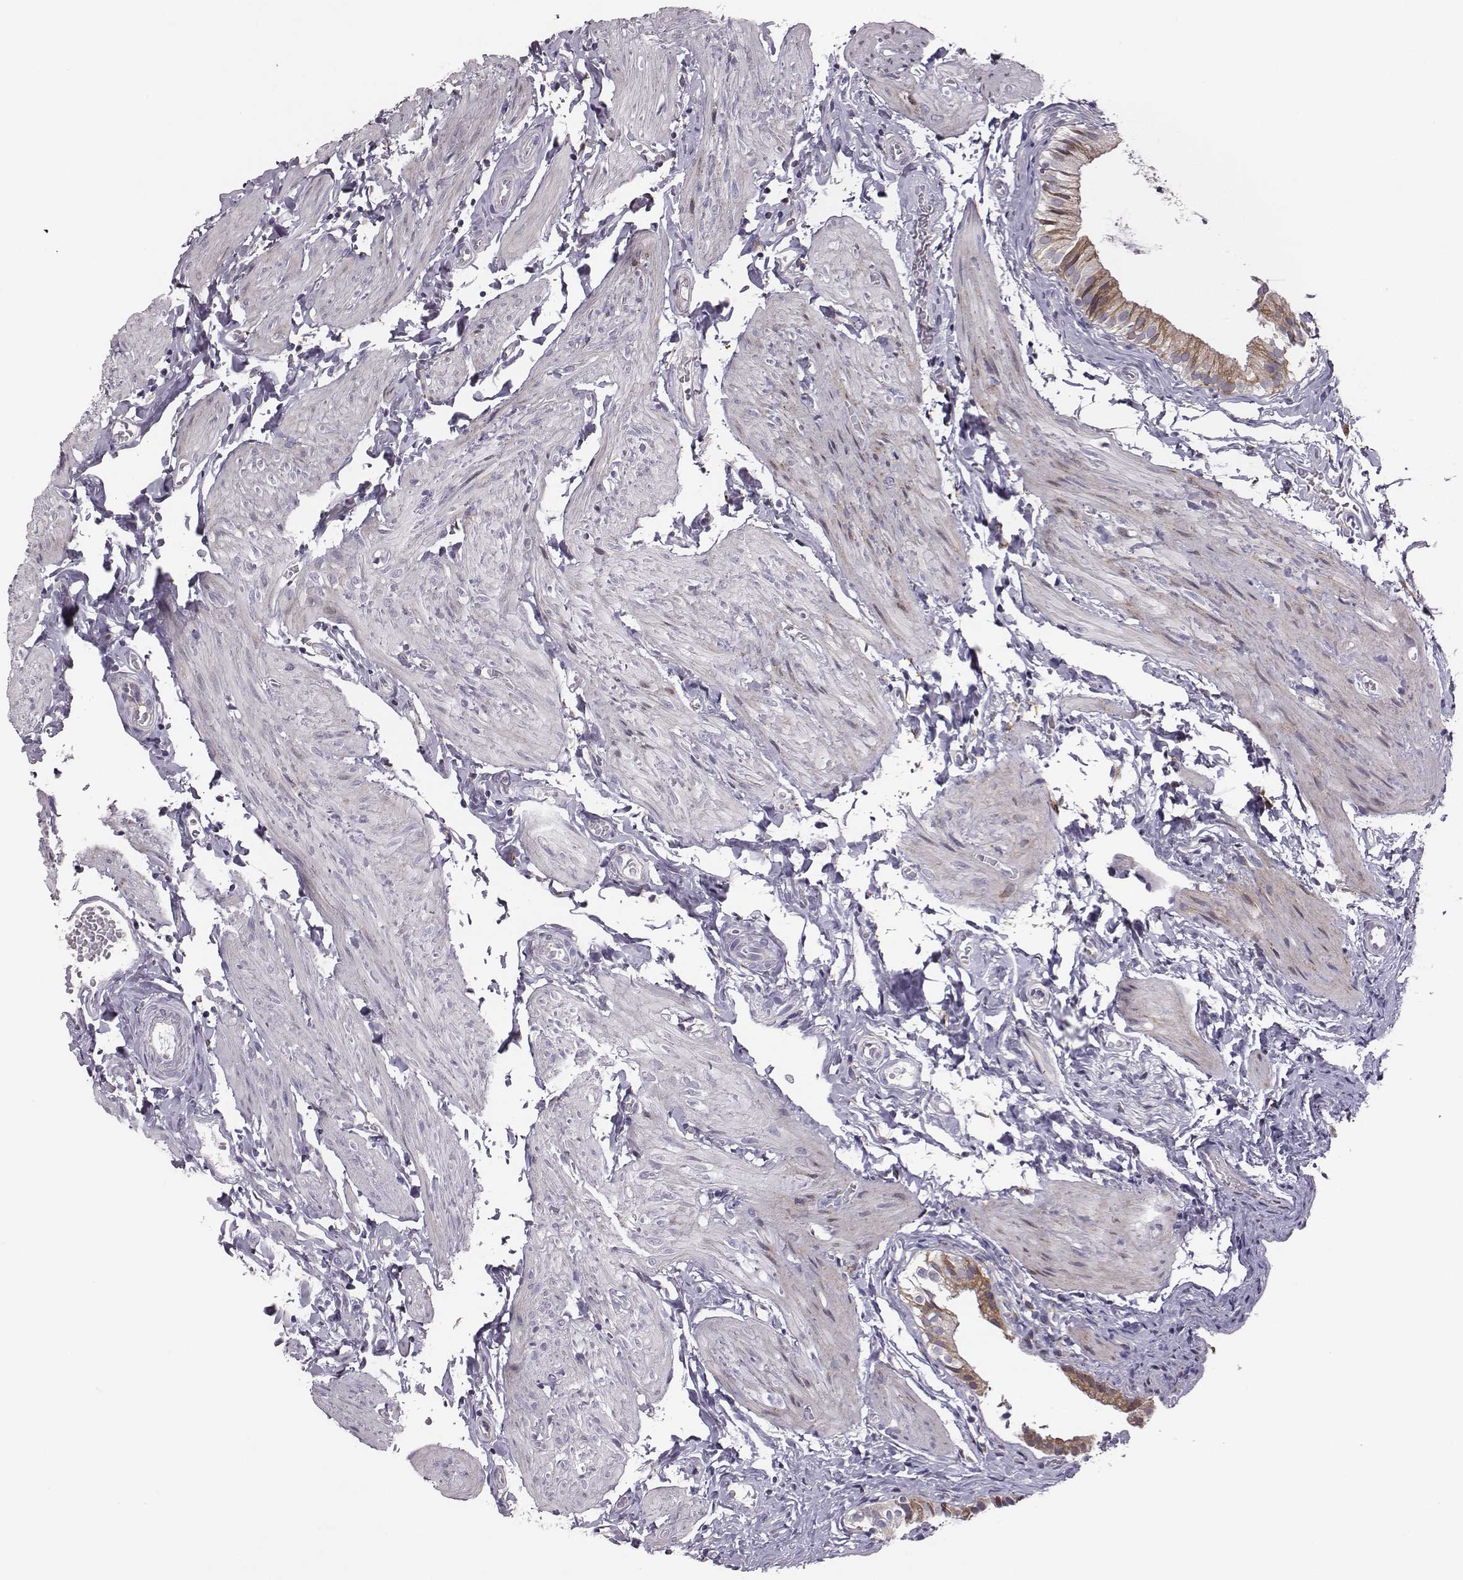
{"staining": {"intensity": "moderate", "quantity": ">75%", "location": "cytoplasmic/membranous"}, "tissue": "gallbladder", "cell_type": "Glandular cells", "image_type": "normal", "snomed": [{"axis": "morphology", "description": "Normal tissue, NOS"}, {"axis": "topography", "description": "Gallbladder"}], "caption": "Immunohistochemical staining of normal gallbladder shows moderate cytoplasmic/membranous protein expression in approximately >75% of glandular cells. The staining was performed using DAB to visualize the protein expression in brown, while the nuclei were stained in blue with hematoxylin (Magnification: 20x).", "gene": "SELENOI", "patient": {"sex": "female", "age": 47}}